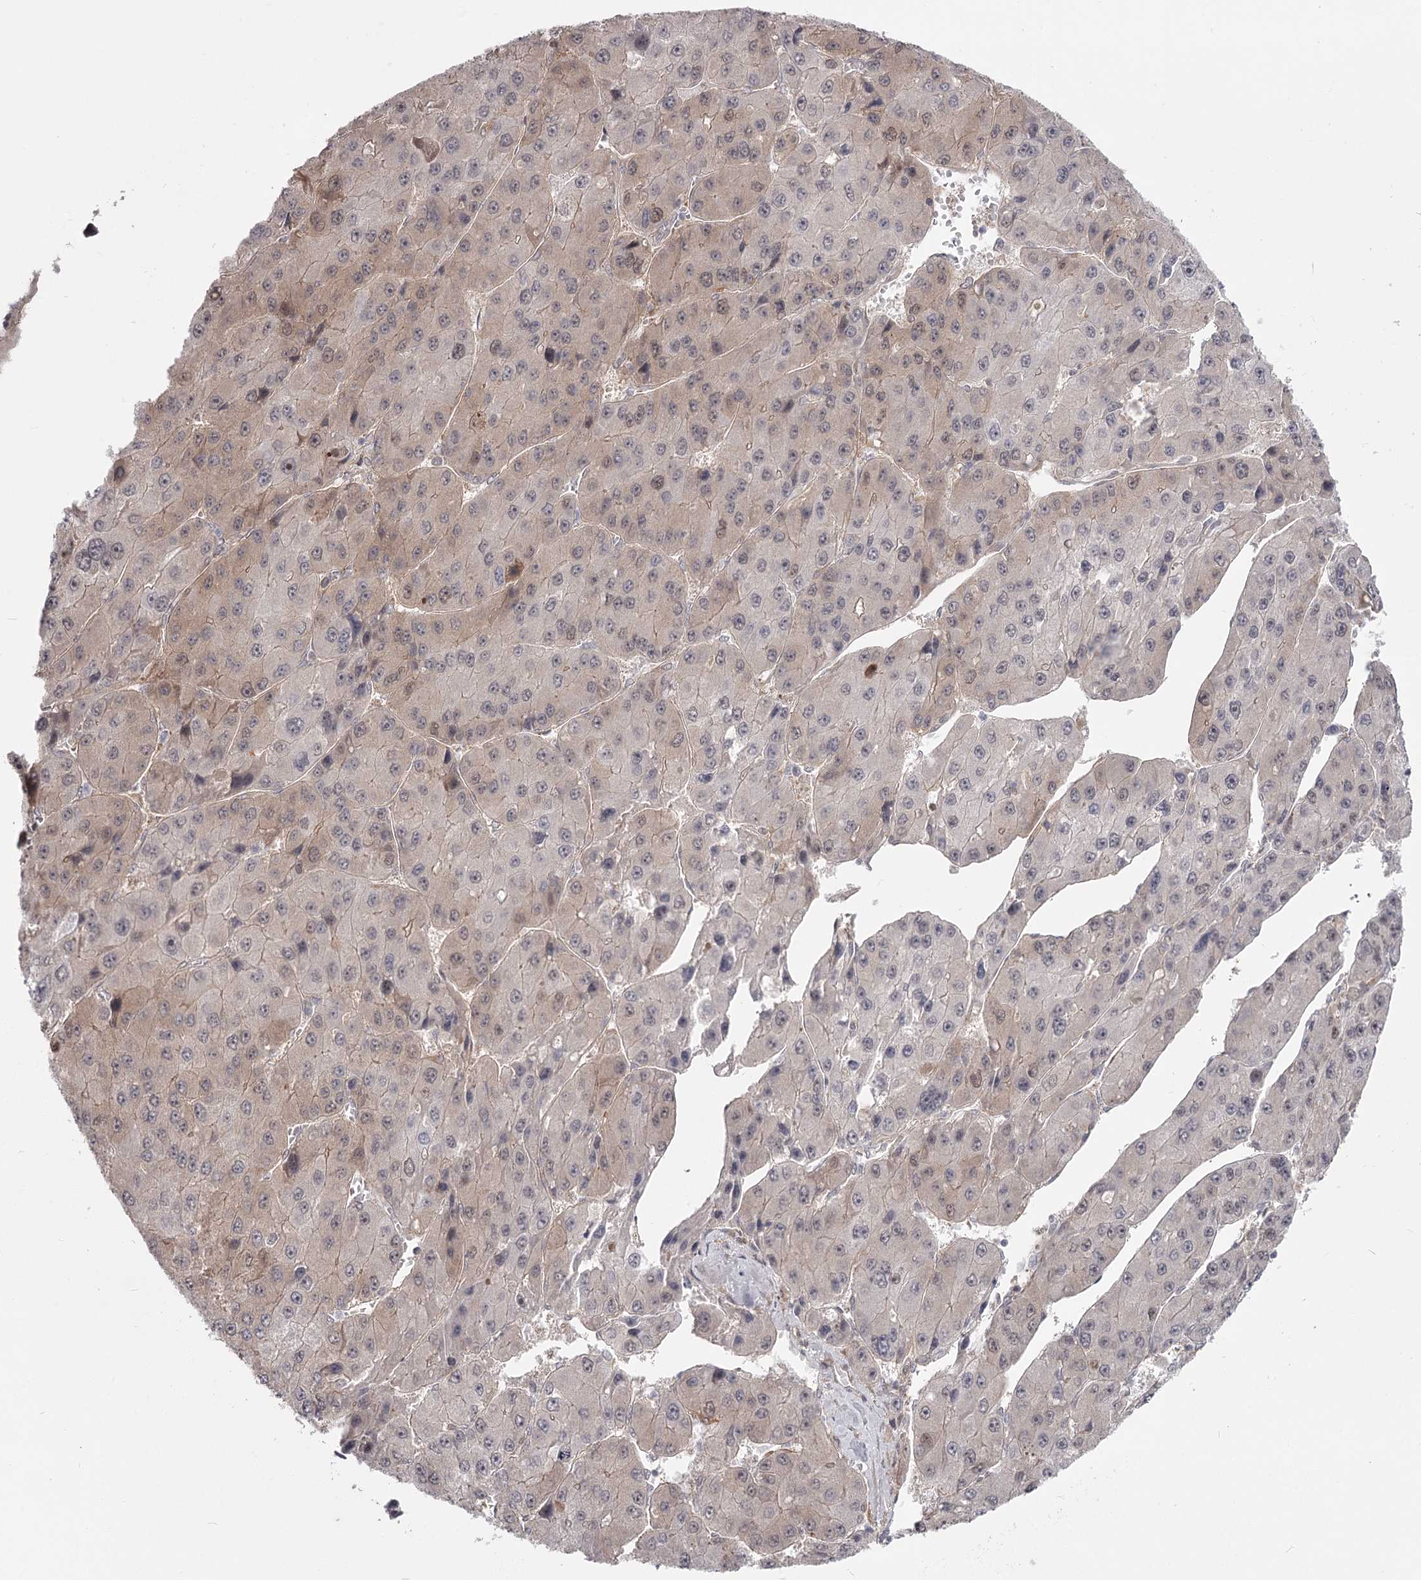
{"staining": {"intensity": "weak", "quantity": "<25%", "location": "cytoplasmic/membranous"}, "tissue": "liver cancer", "cell_type": "Tumor cells", "image_type": "cancer", "snomed": [{"axis": "morphology", "description": "Carcinoma, Hepatocellular, NOS"}, {"axis": "topography", "description": "Liver"}], "caption": "Protein analysis of liver cancer demonstrates no significant staining in tumor cells.", "gene": "CCNG2", "patient": {"sex": "female", "age": 73}}